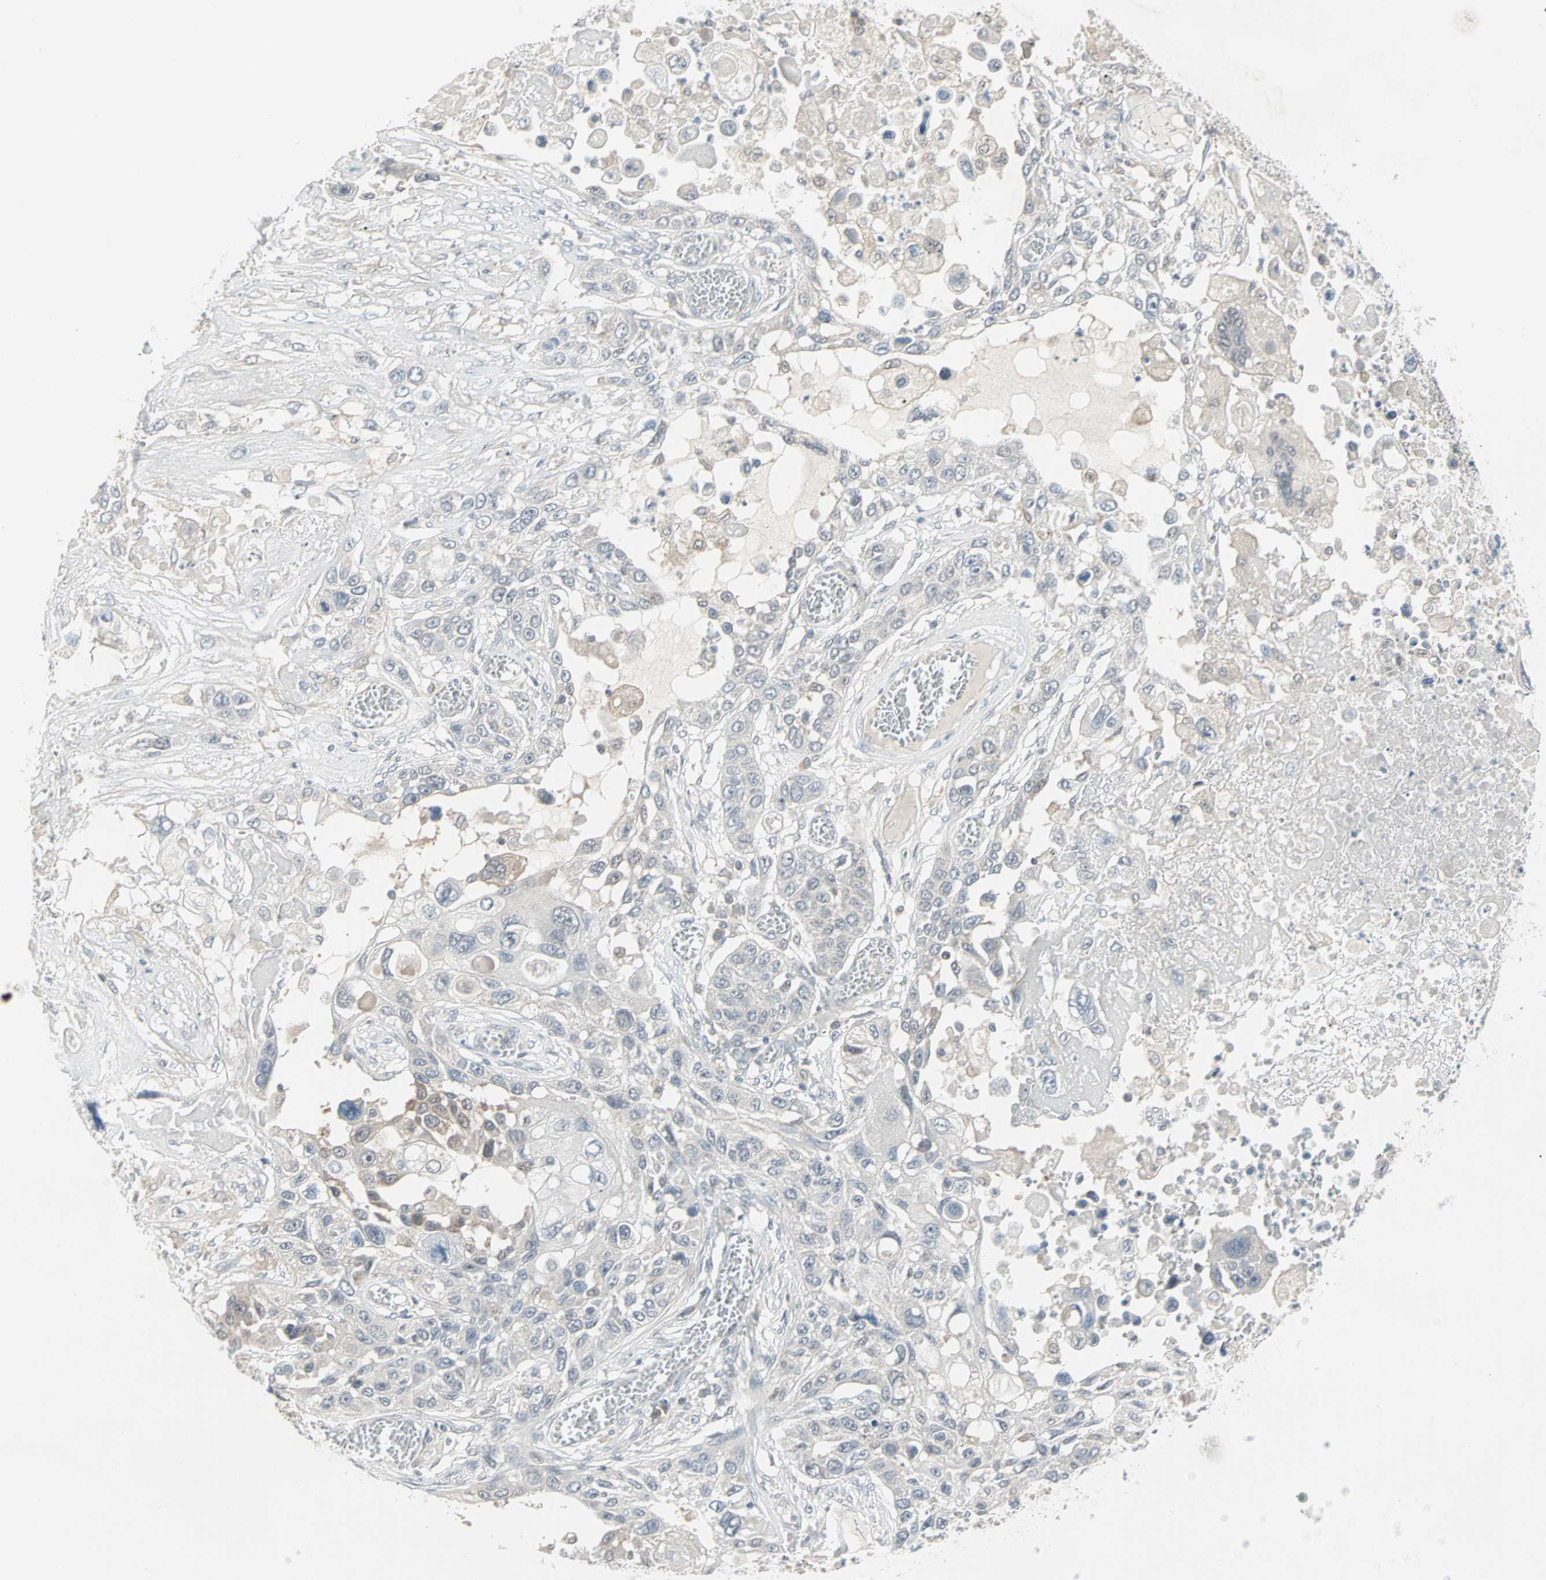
{"staining": {"intensity": "negative", "quantity": "none", "location": "none"}, "tissue": "lung cancer", "cell_type": "Tumor cells", "image_type": "cancer", "snomed": [{"axis": "morphology", "description": "Squamous cell carcinoma, NOS"}, {"axis": "topography", "description": "Lung"}], "caption": "There is no significant positivity in tumor cells of lung cancer (squamous cell carcinoma). (DAB (3,3'-diaminobenzidine) immunohistochemistry (IHC), high magnification).", "gene": "PTPA", "patient": {"sex": "male", "age": 71}}